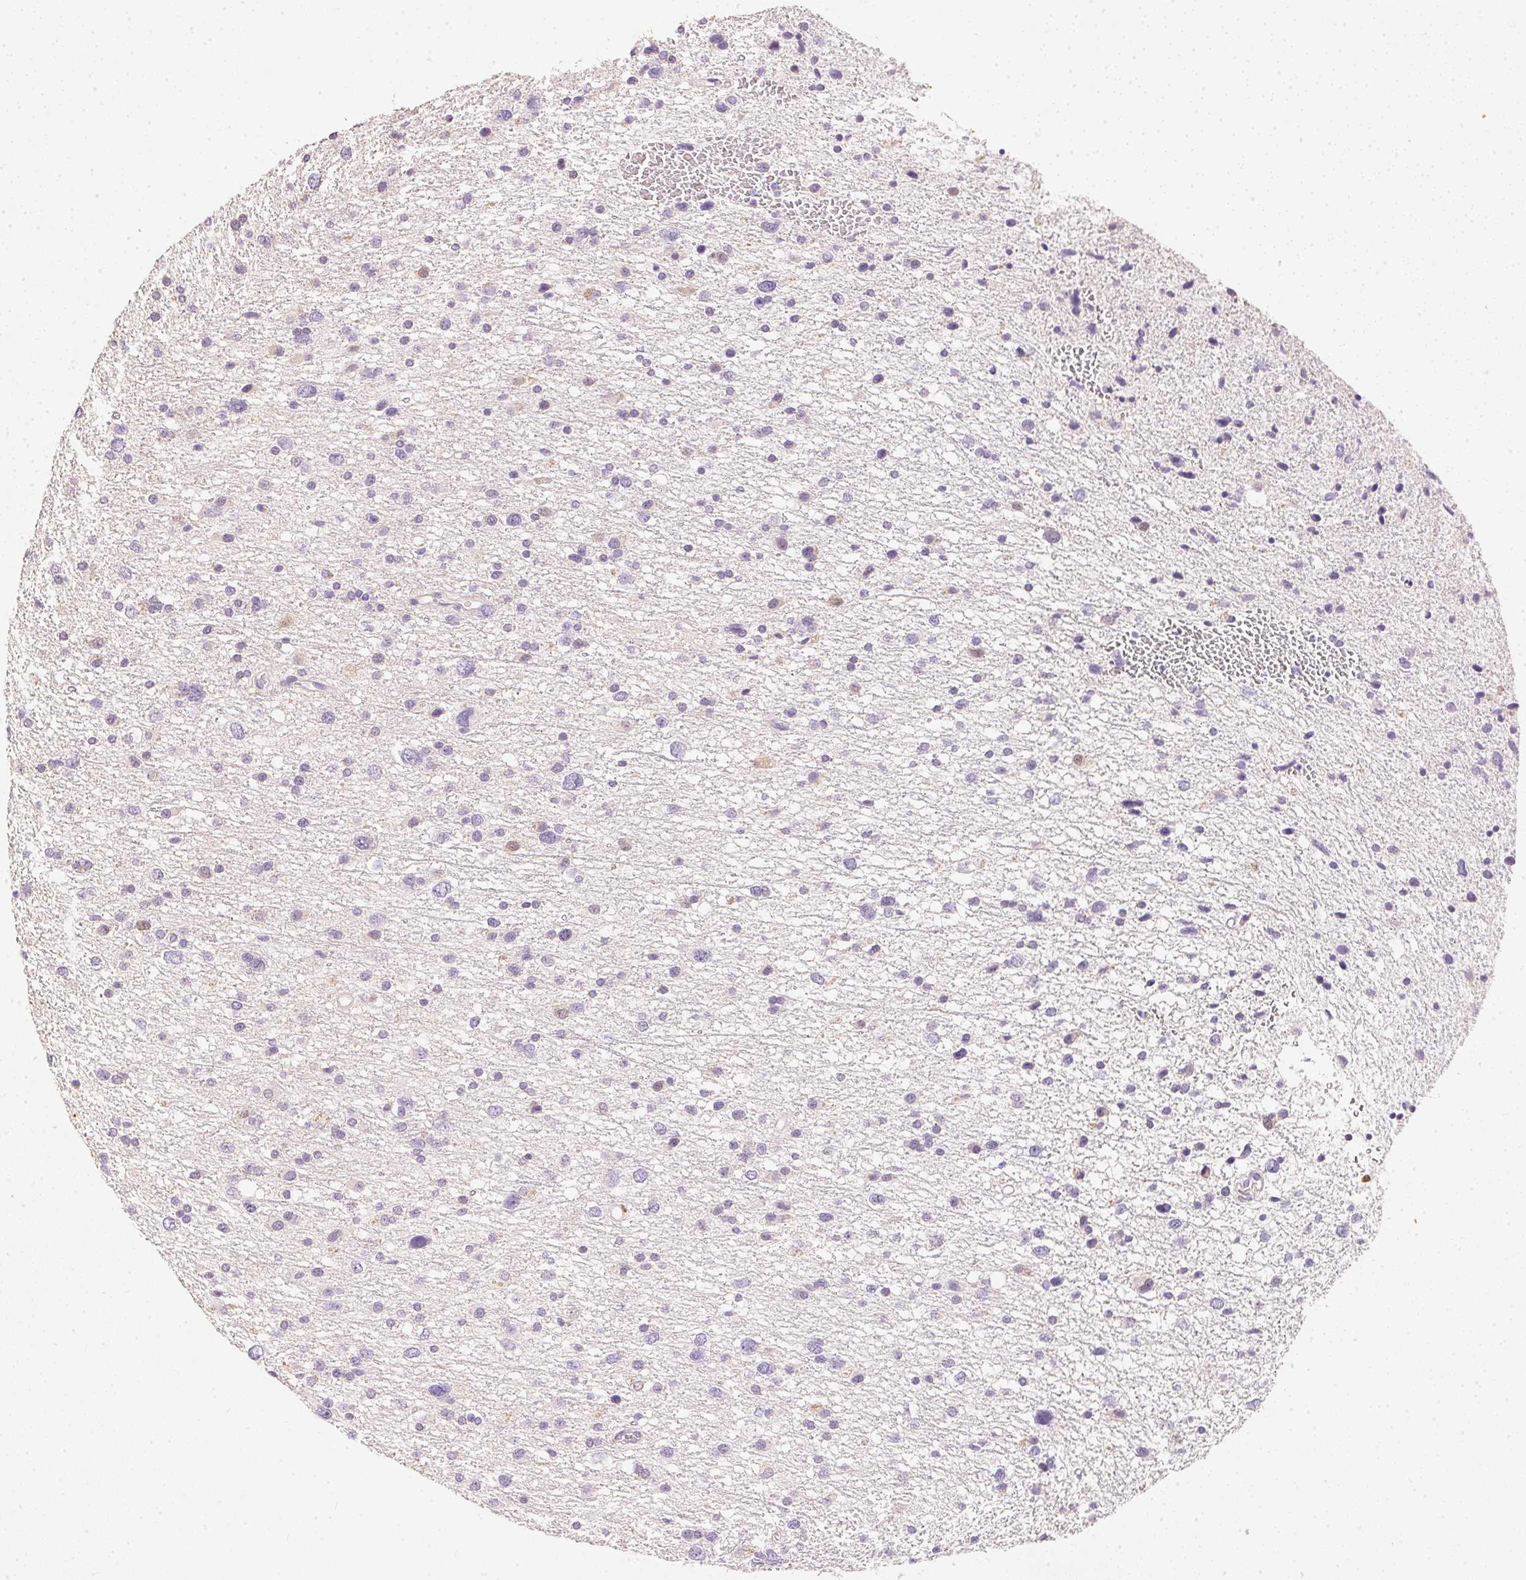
{"staining": {"intensity": "negative", "quantity": "none", "location": "none"}, "tissue": "glioma", "cell_type": "Tumor cells", "image_type": "cancer", "snomed": [{"axis": "morphology", "description": "Glioma, malignant, Low grade"}, {"axis": "topography", "description": "Brain"}], "caption": "Immunohistochemistry micrograph of neoplastic tissue: glioma stained with DAB demonstrates no significant protein staining in tumor cells.", "gene": "S100A3", "patient": {"sex": "female", "age": 55}}